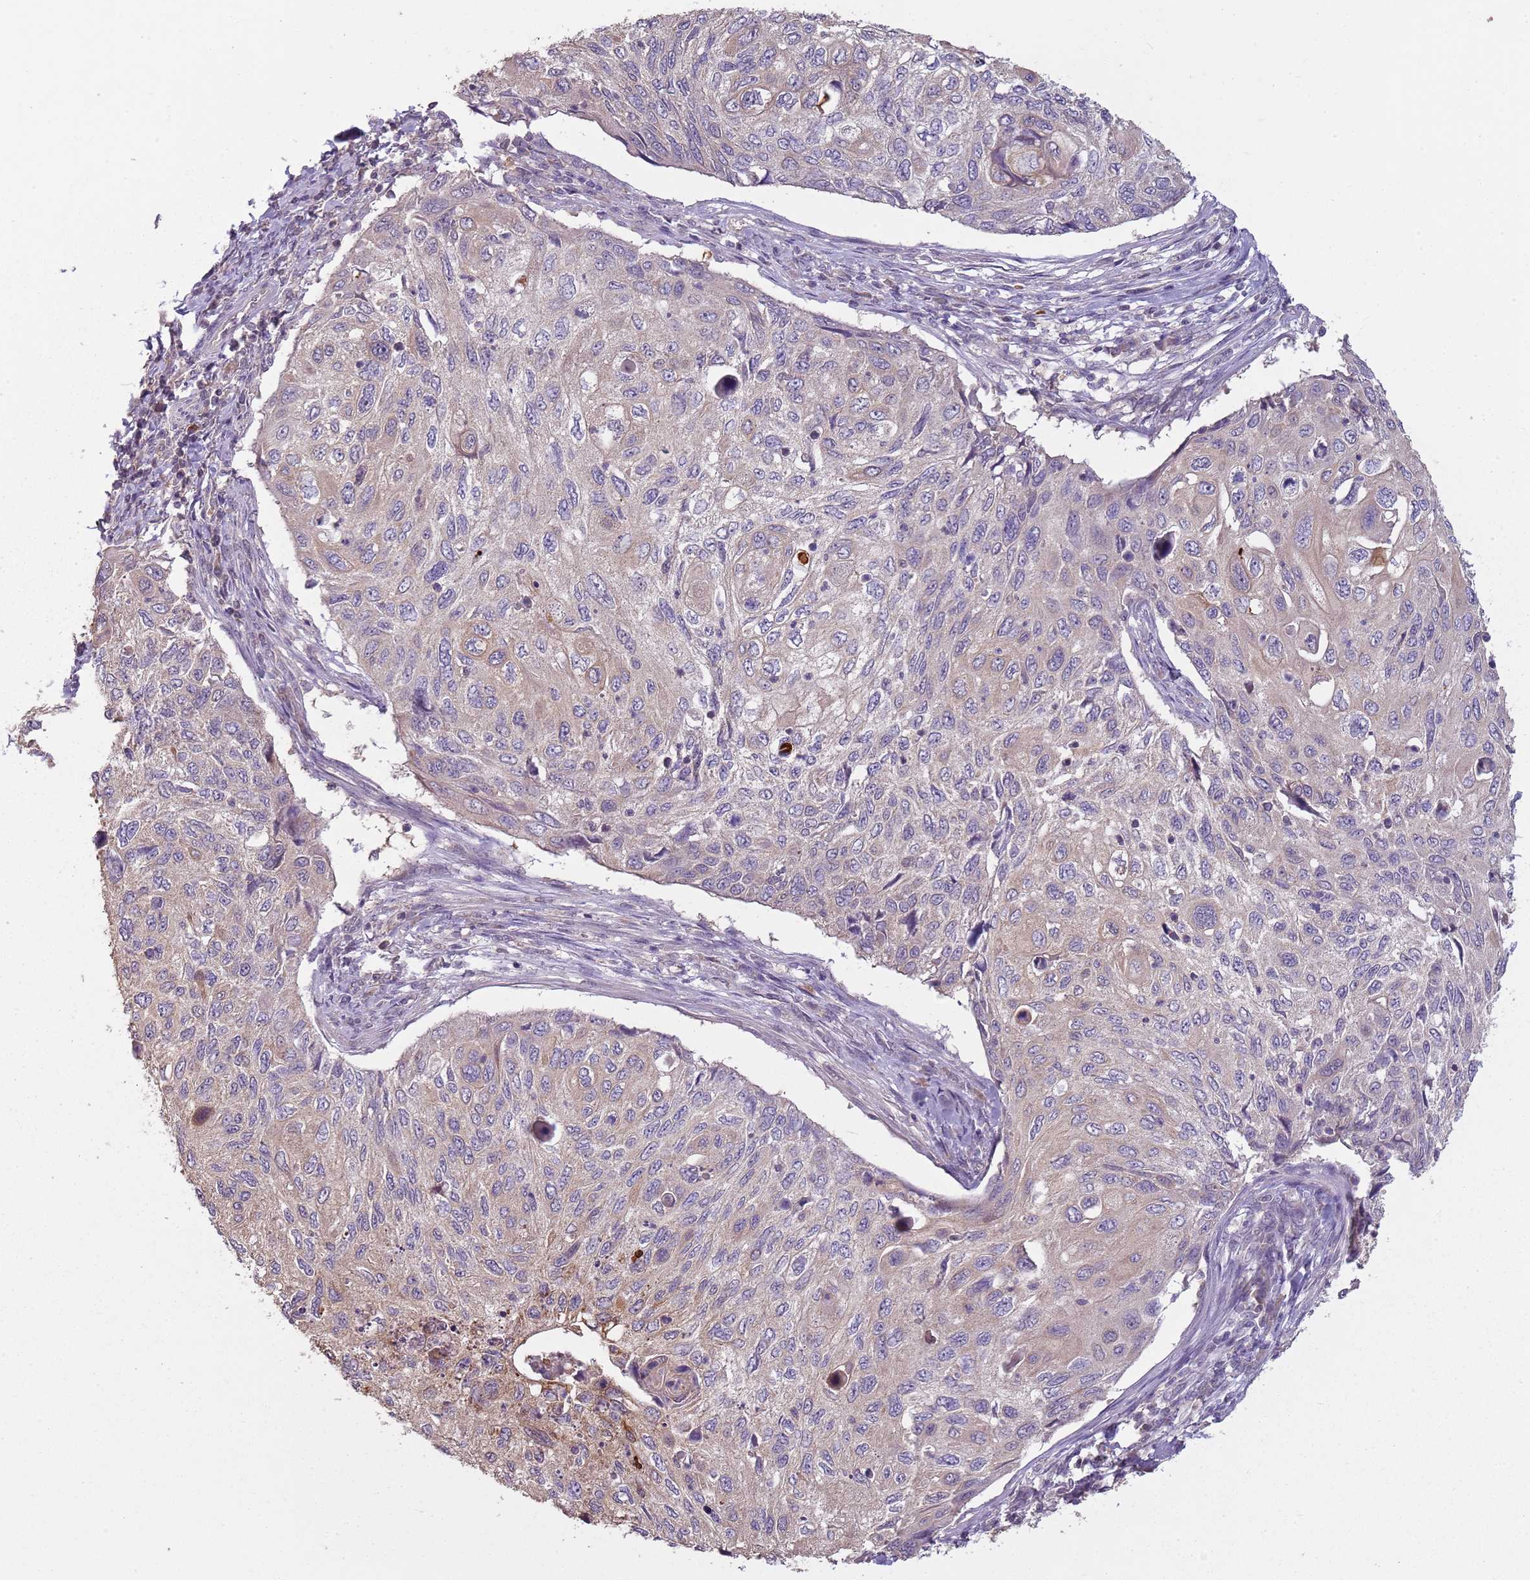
{"staining": {"intensity": "weak", "quantity": "<25%", "location": "cytoplasmic/membranous"}, "tissue": "cervical cancer", "cell_type": "Tumor cells", "image_type": "cancer", "snomed": [{"axis": "morphology", "description": "Squamous cell carcinoma, NOS"}, {"axis": "topography", "description": "Cervix"}], "caption": "Micrograph shows no protein staining in tumor cells of cervical squamous cell carcinoma tissue.", "gene": "TEKT4", "patient": {"sex": "female", "age": 70}}